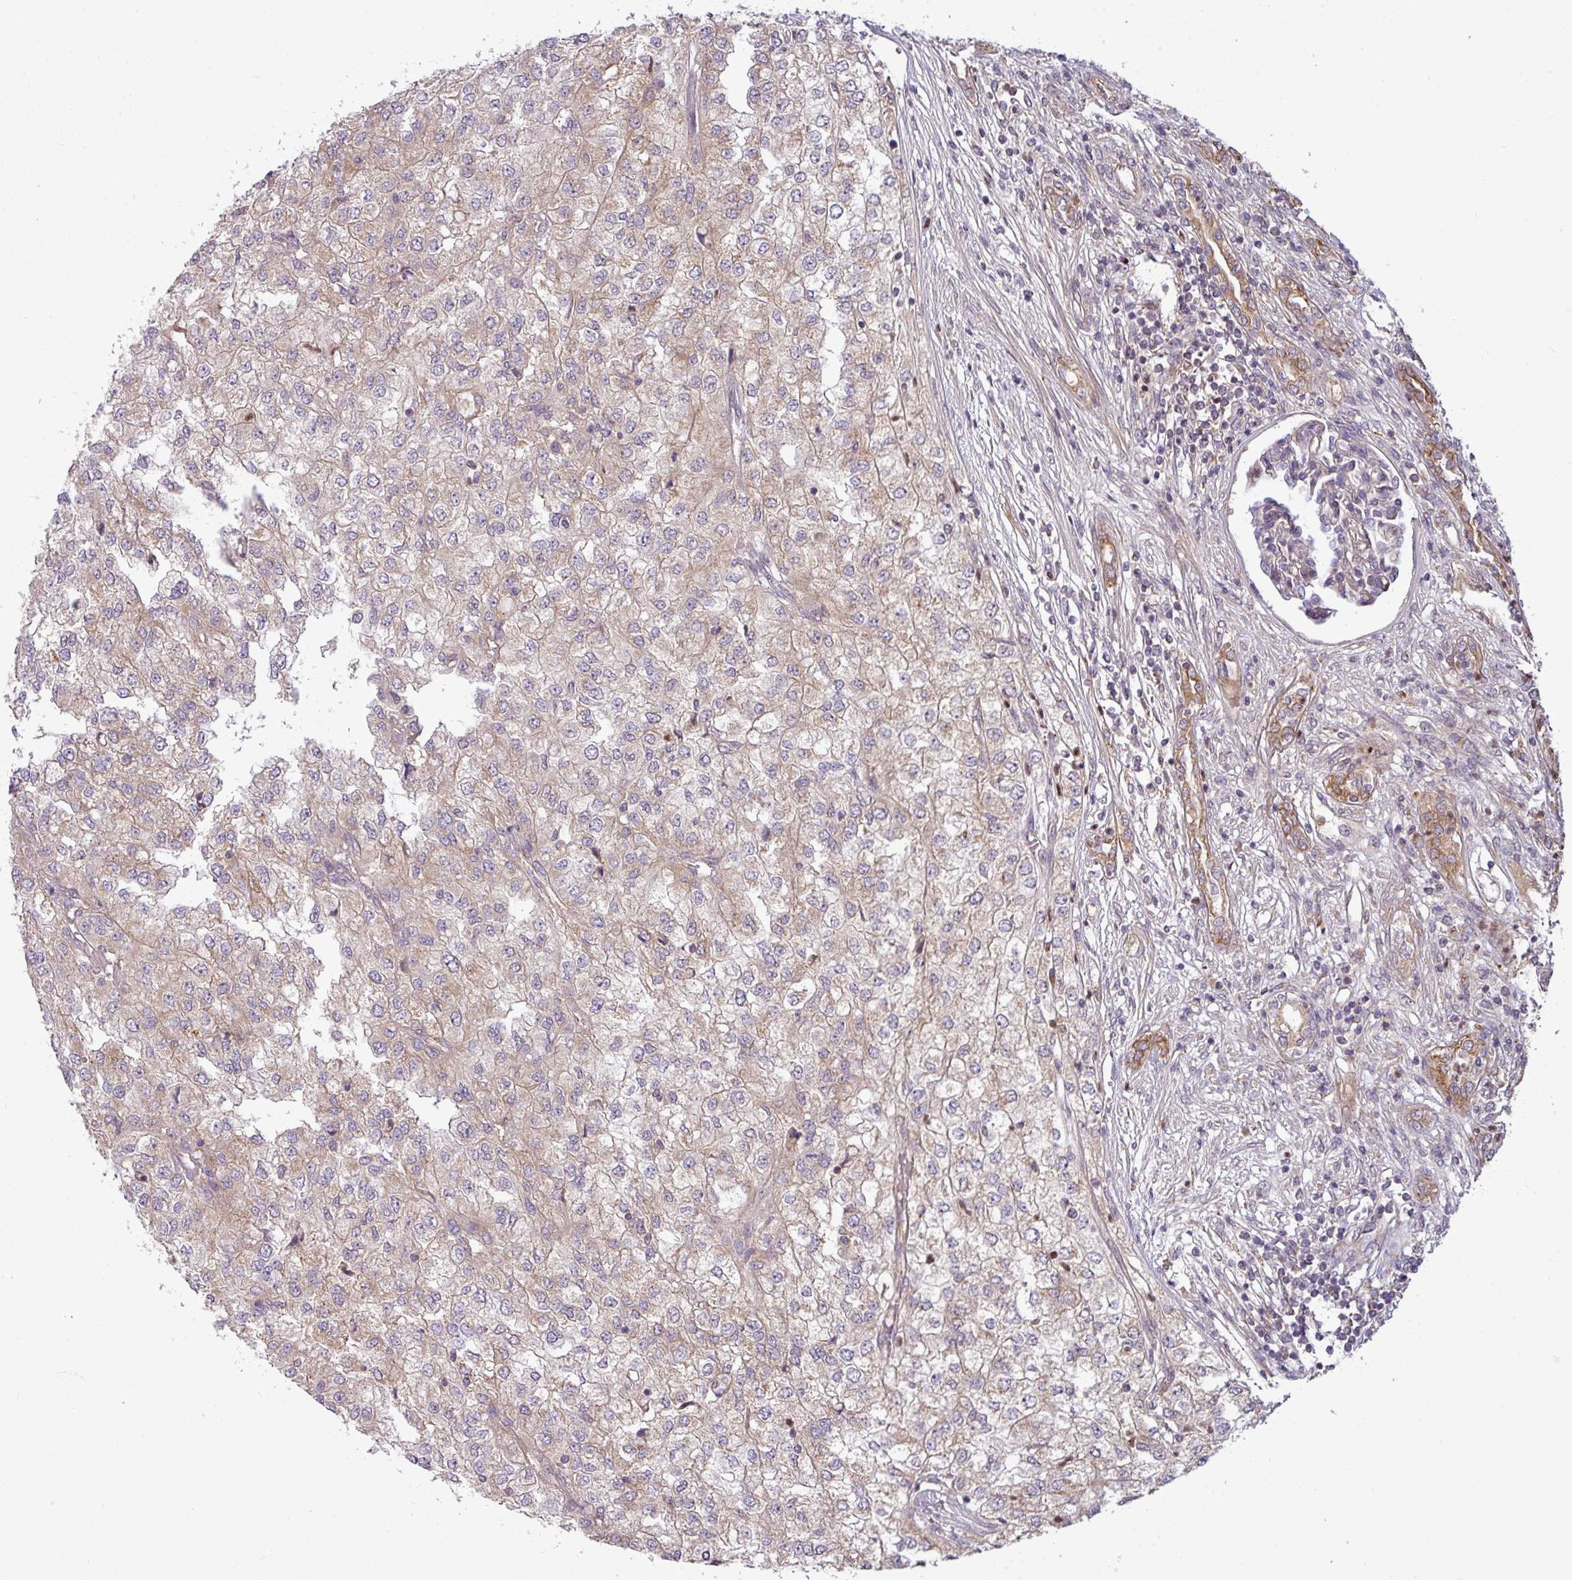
{"staining": {"intensity": "weak", "quantity": "25%-75%", "location": "cytoplasmic/membranous"}, "tissue": "renal cancer", "cell_type": "Tumor cells", "image_type": "cancer", "snomed": [{"axis": "morphology", "description": "Adenocarcinoma, NOS"}, {"axis": "topography", "description": "Kidney"}], "caption": "Immunohistochemistry (IHC) histopathology image of neoplastic tissue: human adenocarcinoma (renal) stained using immunohistochemistry exhibits low levels of weak protein expression localized specifically in the cytoplasmic/membranous of tumor cells, appearing as a cytoplasmic/membranous brown color.", "gene": "PAPLN", "patient": {"sex": "female", "age": 54}}